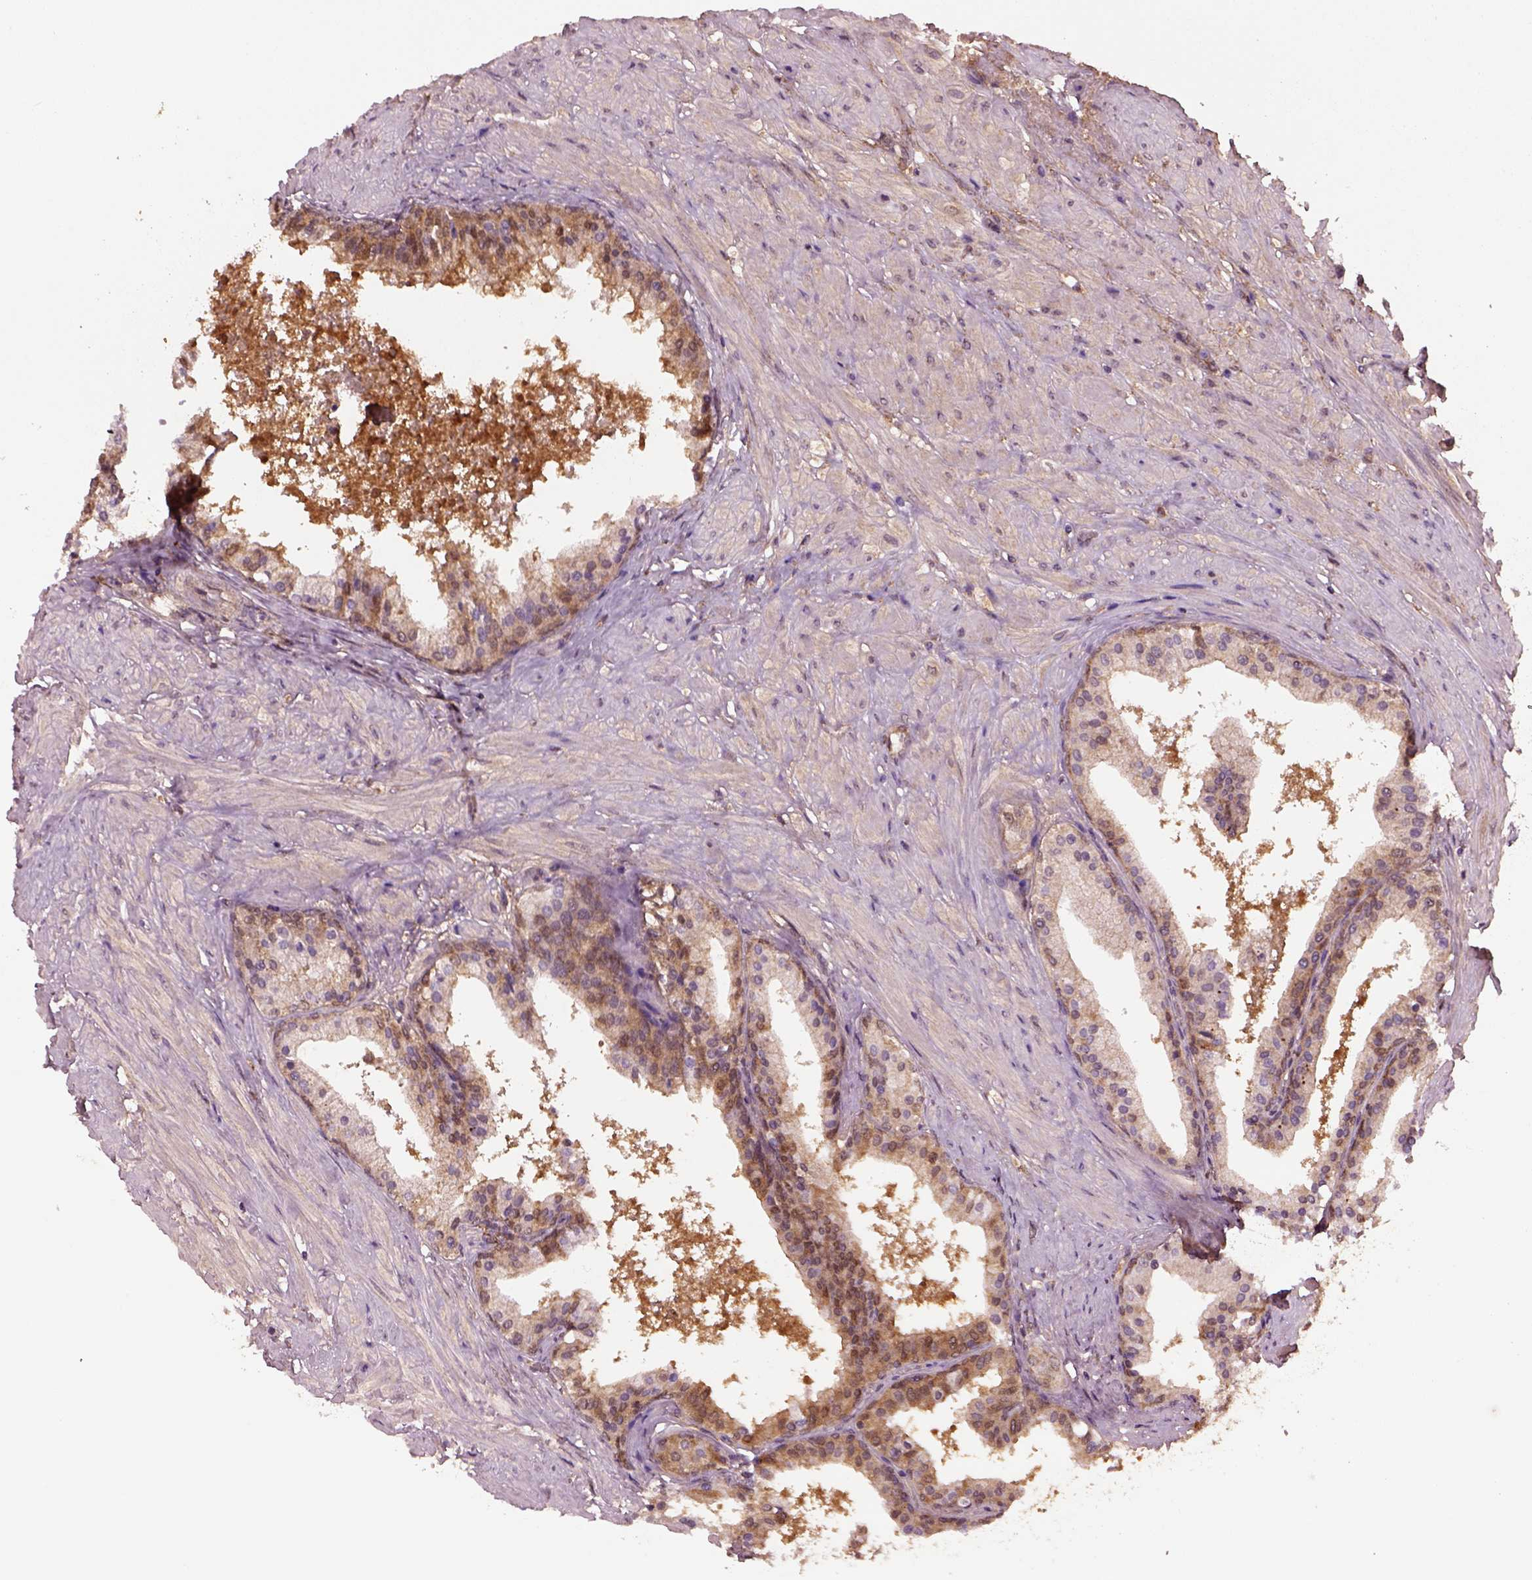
{"staining": {"intensity": "moderate", "quantity": ">75%", "location": "cytoplasmic/membranous"}, "tissue": "prostate cancer", "cell_type": "Tumor cells", "image_type": "cancer", "snomed": [{"axis": "morphology", "description": "Adenocarcinoma, Low grade"}, {"axis": "topography", "description": "Prostate"}], "caption": "Protein expression analysis of human prostate cancer (low-grade adenocarcinoma) reveals moderate cytoplasmic/membranous positivity in approximately >75% of tumor cells.", "gene": "MDP1", "patient": {"sex": "male", "age": 56}}